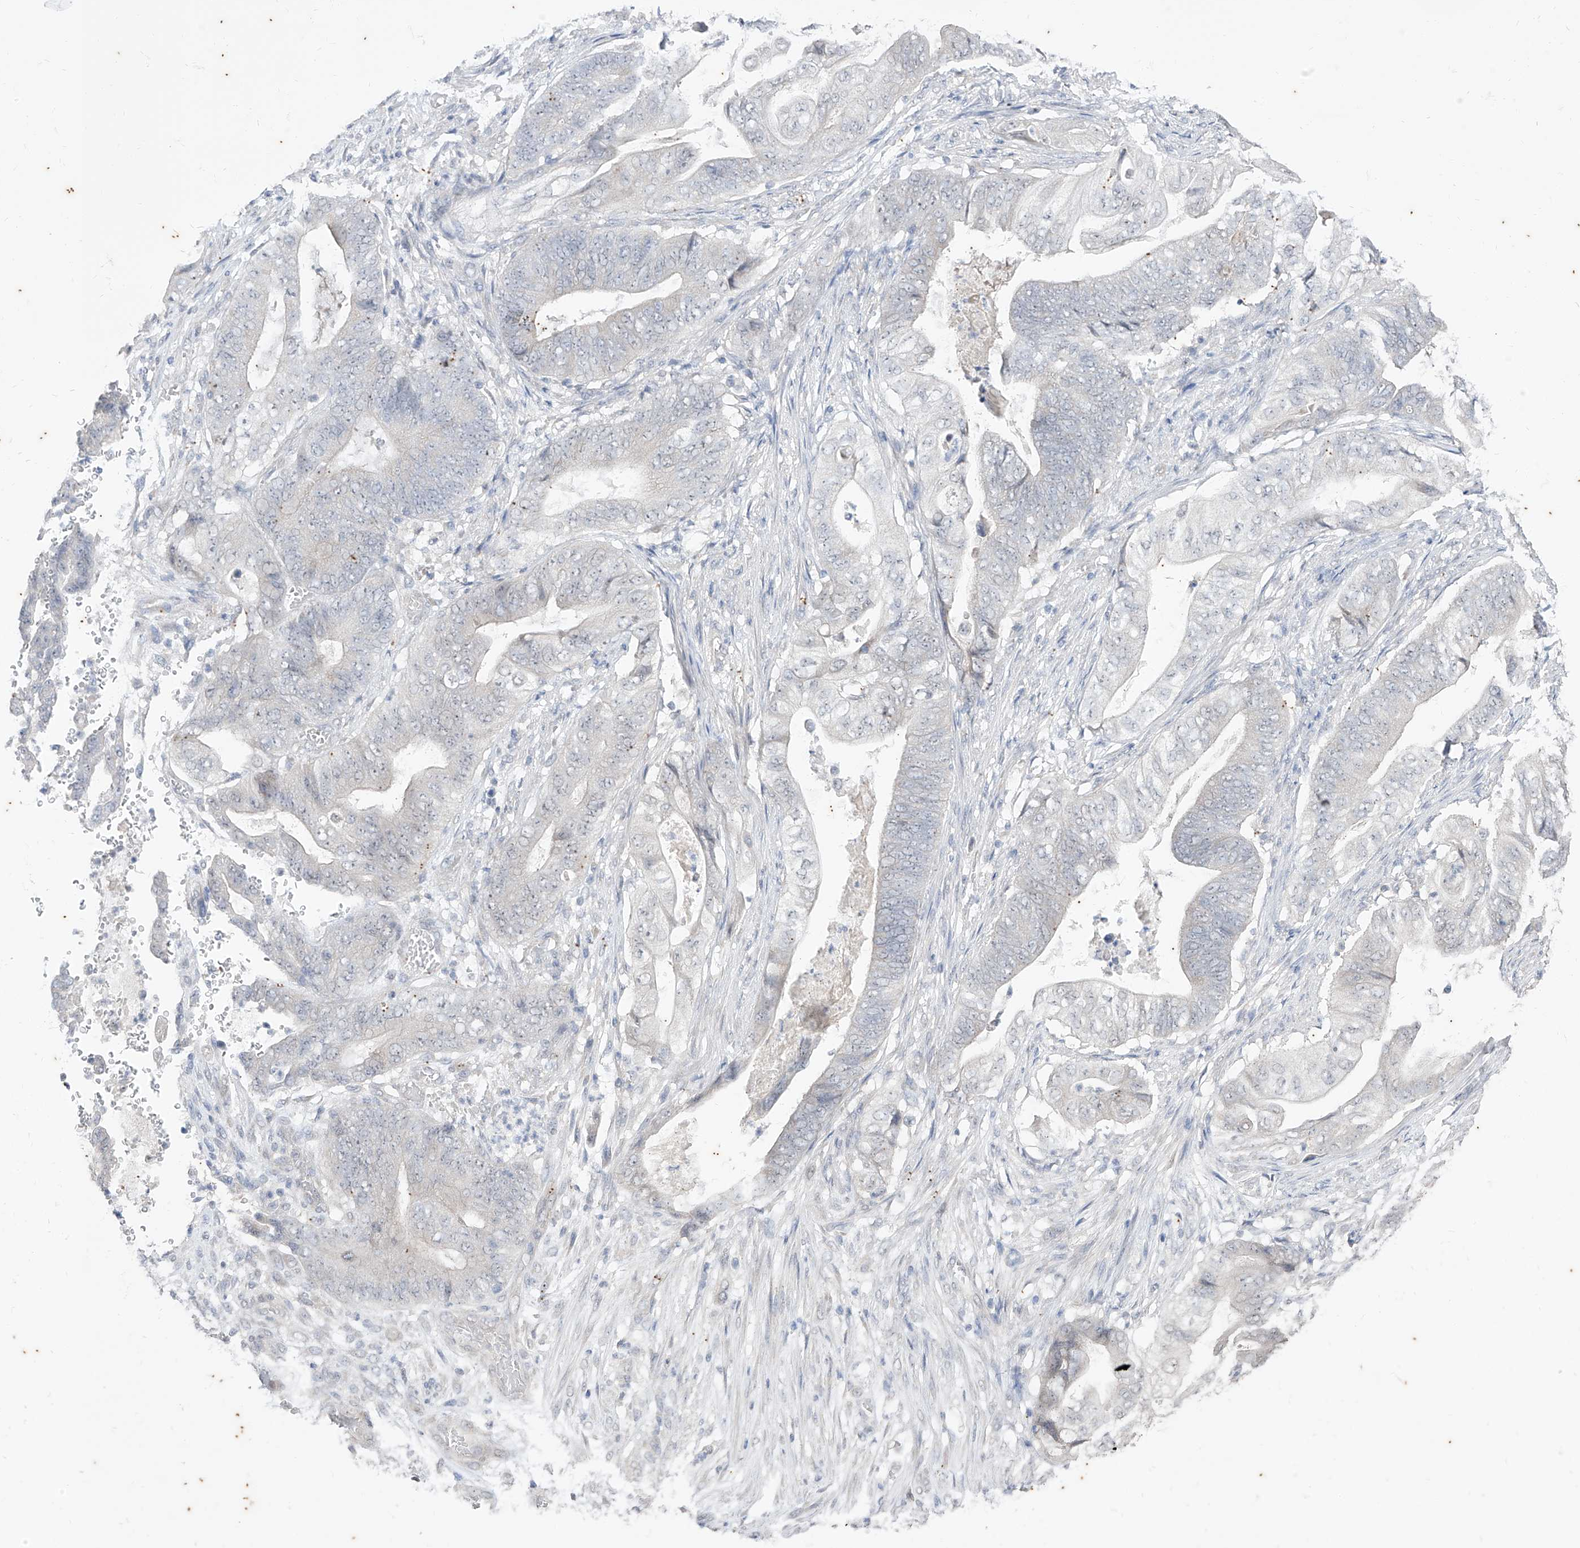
{"staining": {"intensity": "negative", "quantity": "none", "location": "none"}, "tissue": "stomach cancer", "cell_type": "Tumor cells", "image_type": "cancer", "snomed": [{"axis": "morphology", "description": "Adenocarcinoma, NOS"}, {"axis": "topography", "description": "Stomach"}], "caption": "This histopathology image is of adenocarcinoma (stomach) stained with IHC to label a protein in brown with the nuclei are counter-stained blue. There is no expression in tumor cells.", "gene": "PHF20L1", "patient": {"sex": "female", "age": 73}}